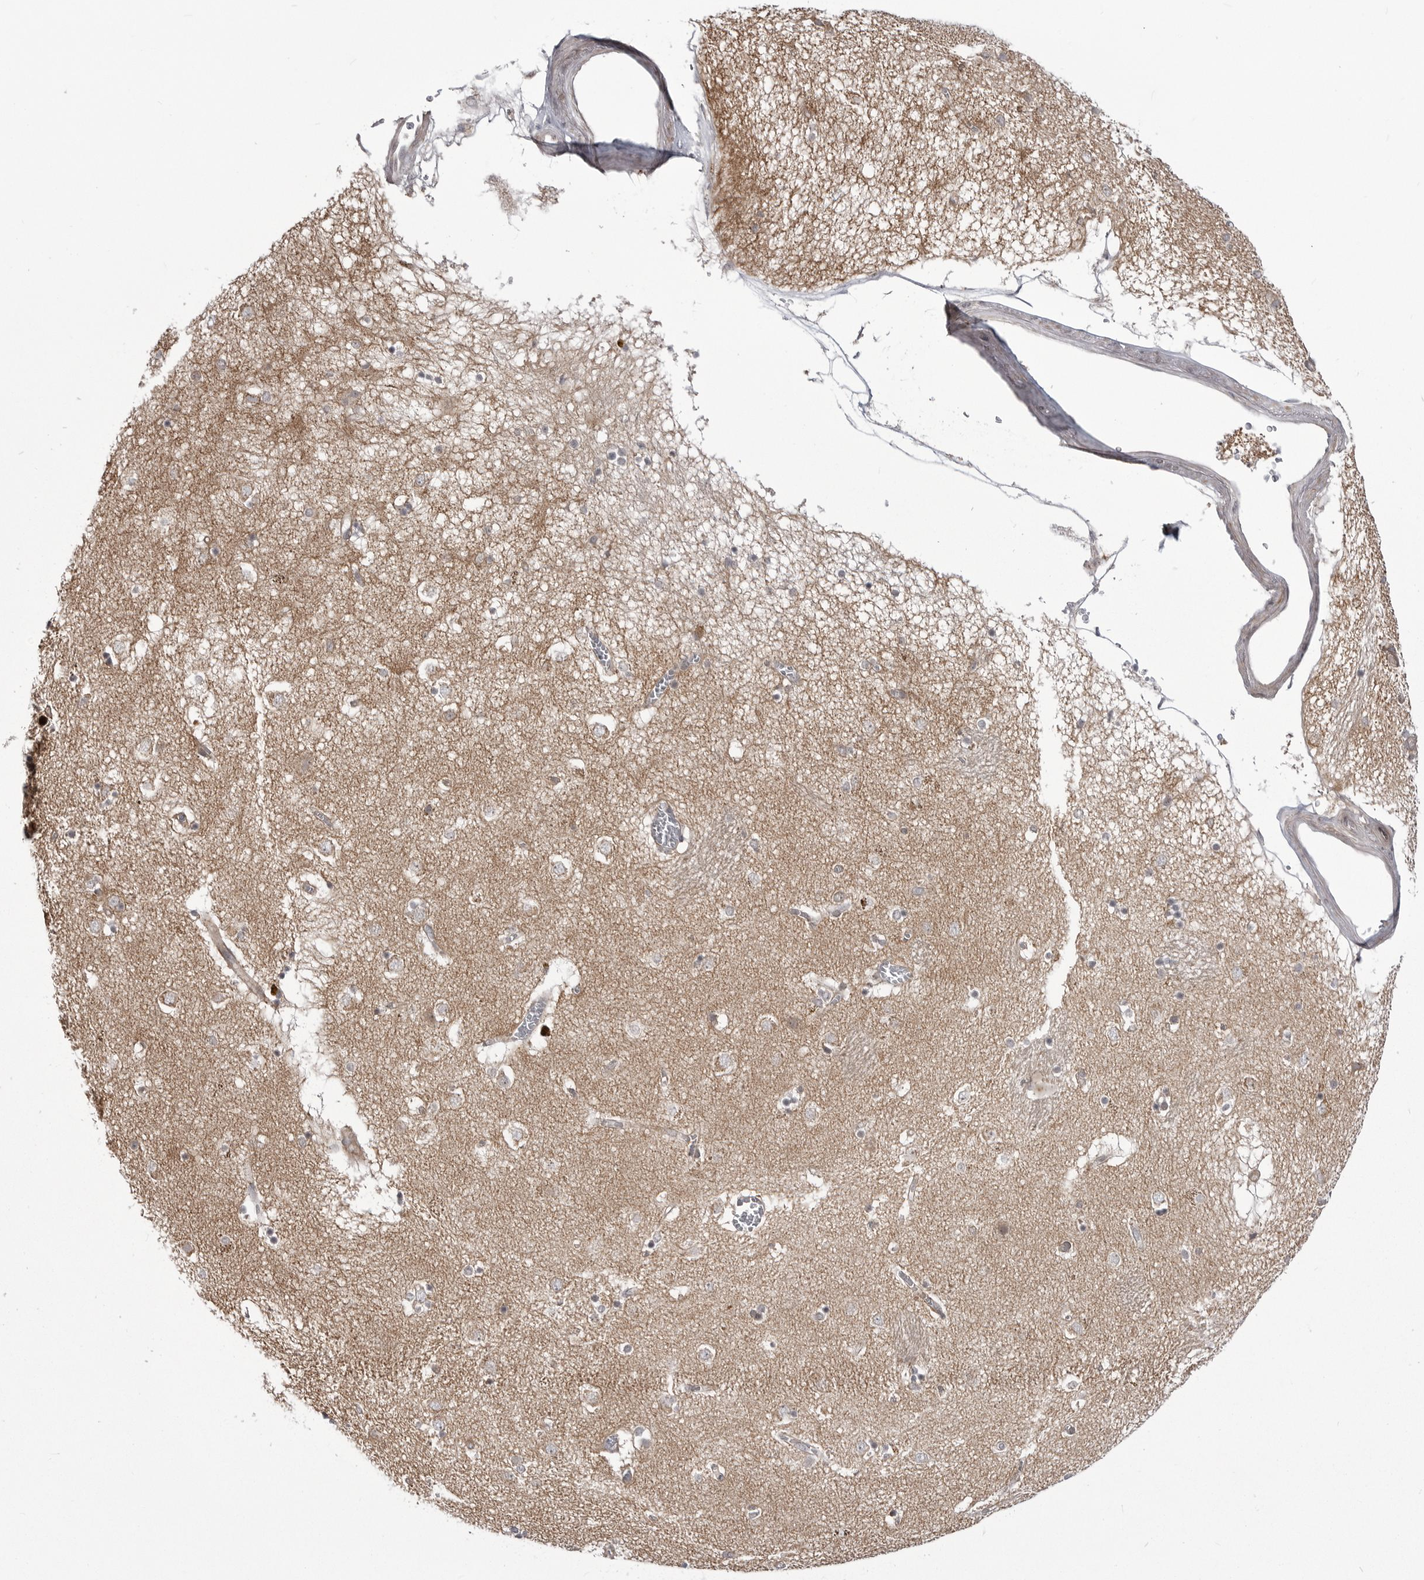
{"staining": {"intensity": "negative", "quantity": "none", "location": "none"}, "tissue": "caudate", "cell_type": "Glial cells", "image_type": "normal", "snomed": [{"axis": "morphology", "description": "Normal tissue, NOS"}, {"axis": "topography", "description": "Lateral ventricle wall"}], "caption": "High magnification brightfield microscopy of unremarkable caudate stained with DAB (brown) and counterstained with hematoxylin (blue): glial cells show no significant positivity. (Immunohistochemistry (ihc), brightfield microscopy, high magnification).", "gene": "CCDC18", "patient": {"sex": "male", "age": 70}}